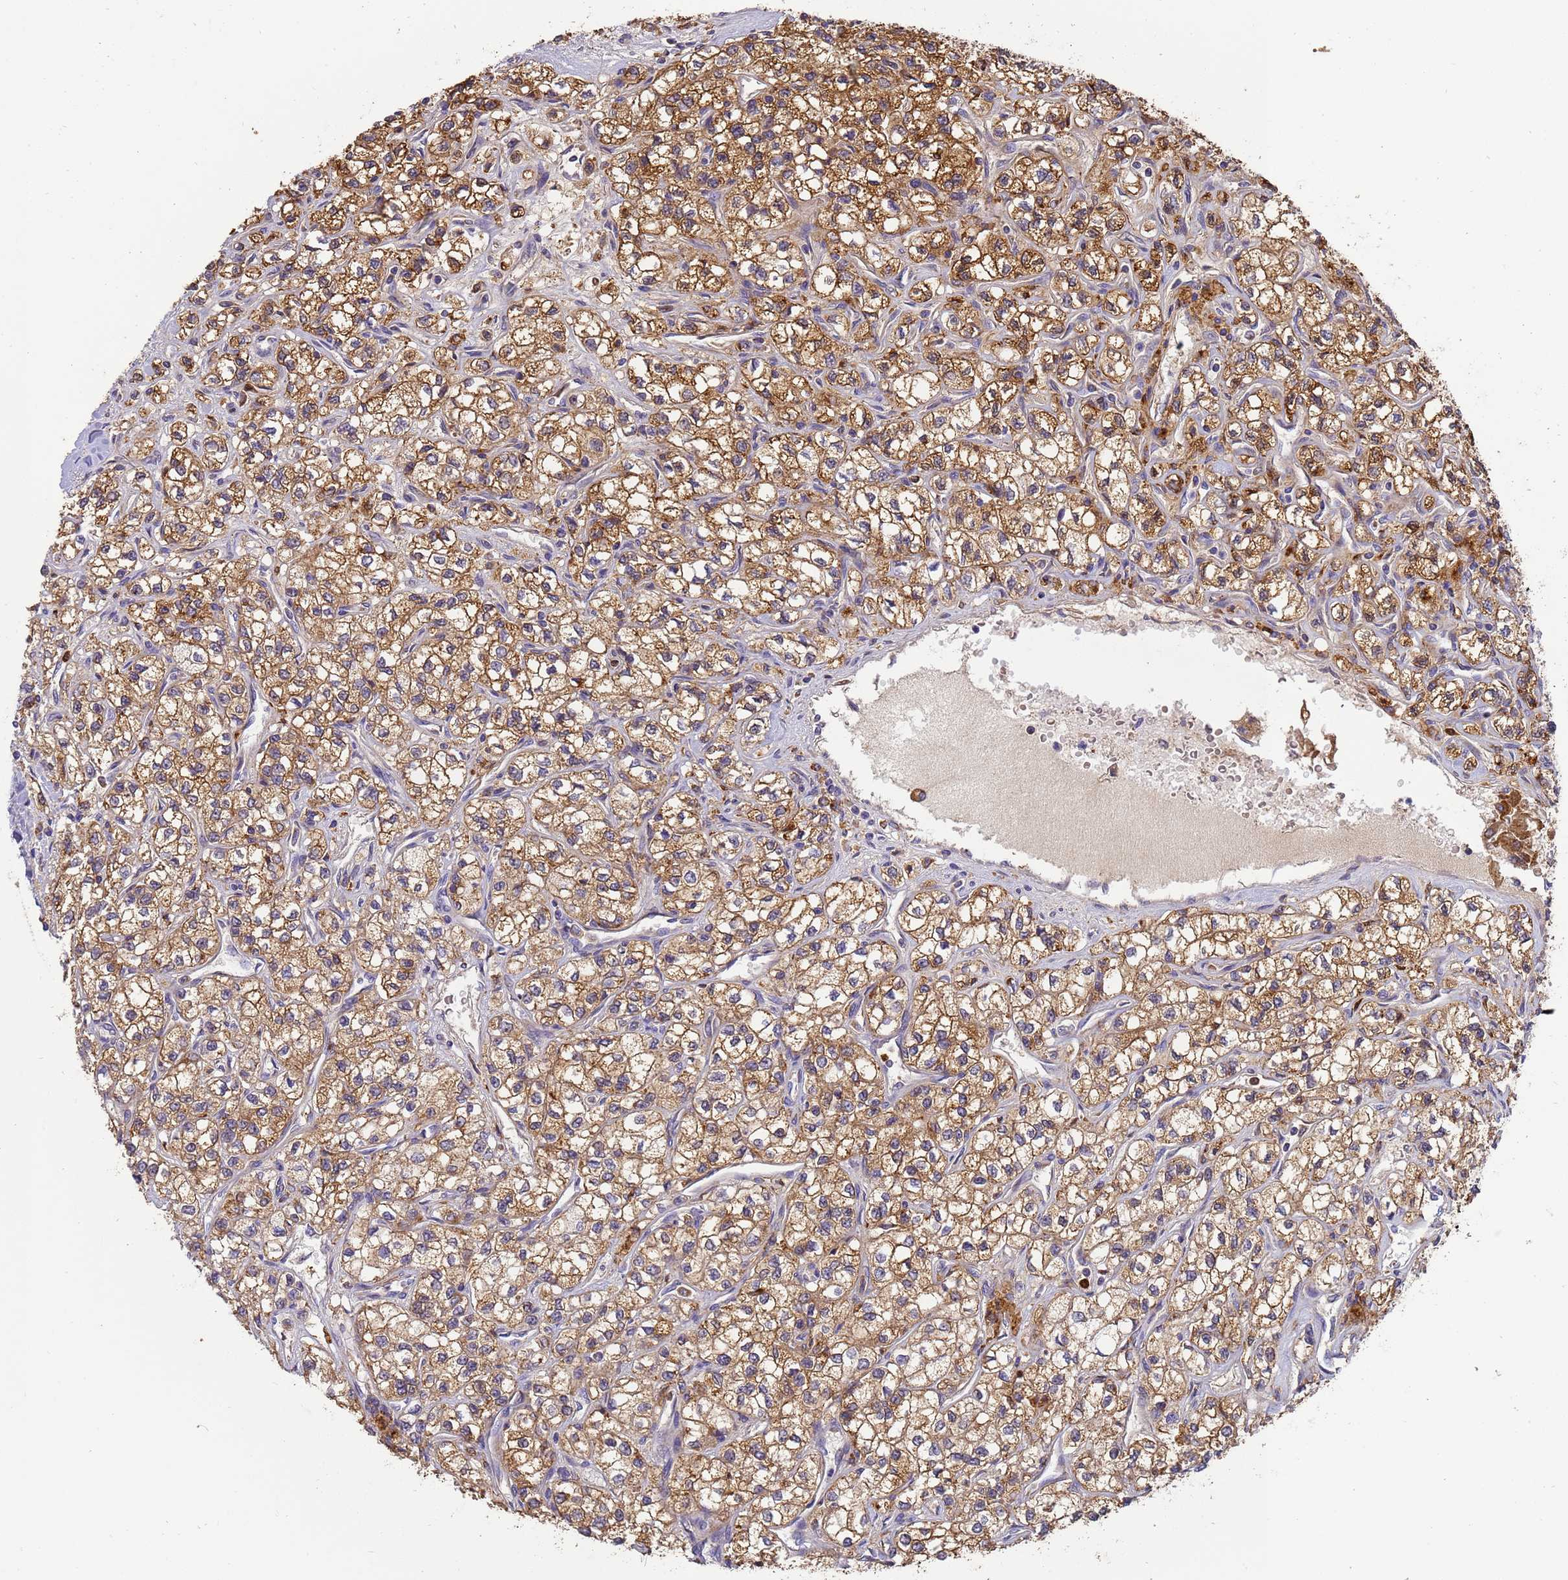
{"staining": {"intensity": "moderate", "quantity": ">75%", "location": "cytoplasmic/membranous"}, "tissue": "renal cancer", "cell_type": "Tumor cells", "image_type": "cancer", "snomed": [{"axis": "morphology", "description": "Adenocarcinoma, NOS"}, {"axis": "topography", "description": "Kidney"}], "caption": "Renal cancer (adenocarcinoma) tissue exhibits moderate cytoplasmic/membranous positivity in approximately >75% of tumor cells, visualized by immunohistochemistry. (brown staining indicates protein expression, while blue staining denotes nuclei).", "gene": "M6PR", "patient": {"sex": "male", "age": 80}}